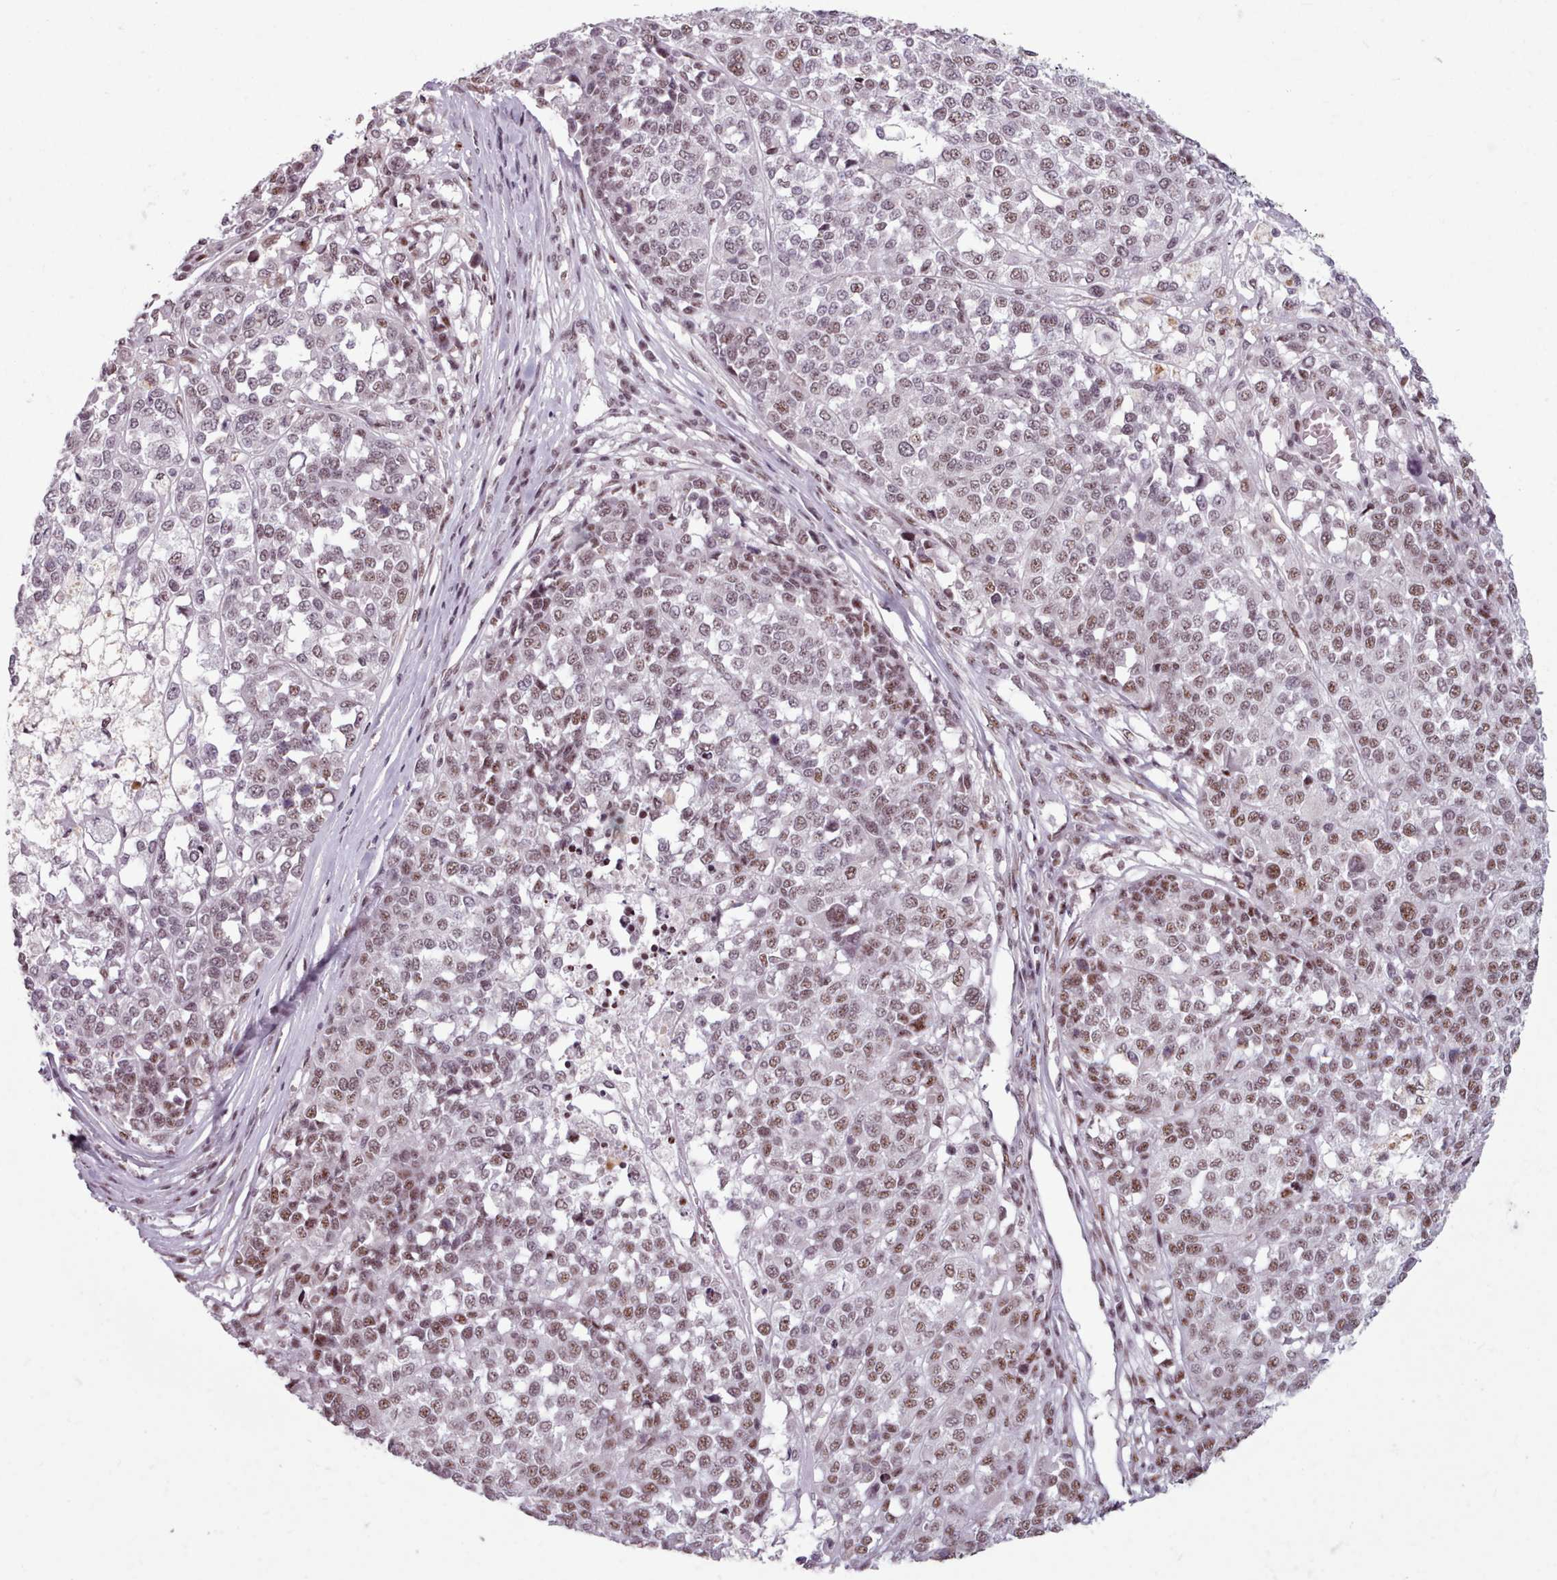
{"staining": {"intensity": "moderate", "quantity": ">75%", "location": "nuclear"}, "tissue": "melanoma", "cell_type": "Tumor cells", "image_type": "cancer", "snomed": [{"axis": "morphology", "description": "Malignant melanoma, Metastatic site"}, {"axis": "topography", "description": "Lymph node"}], "caption": "Tumor cells show medium levels of moderate nuclear expression in approximately >75% of cells in malignant melanoma (metastatic site).", "gene": "SRRM1", "patient": {"sex": "male", "age": 44}}